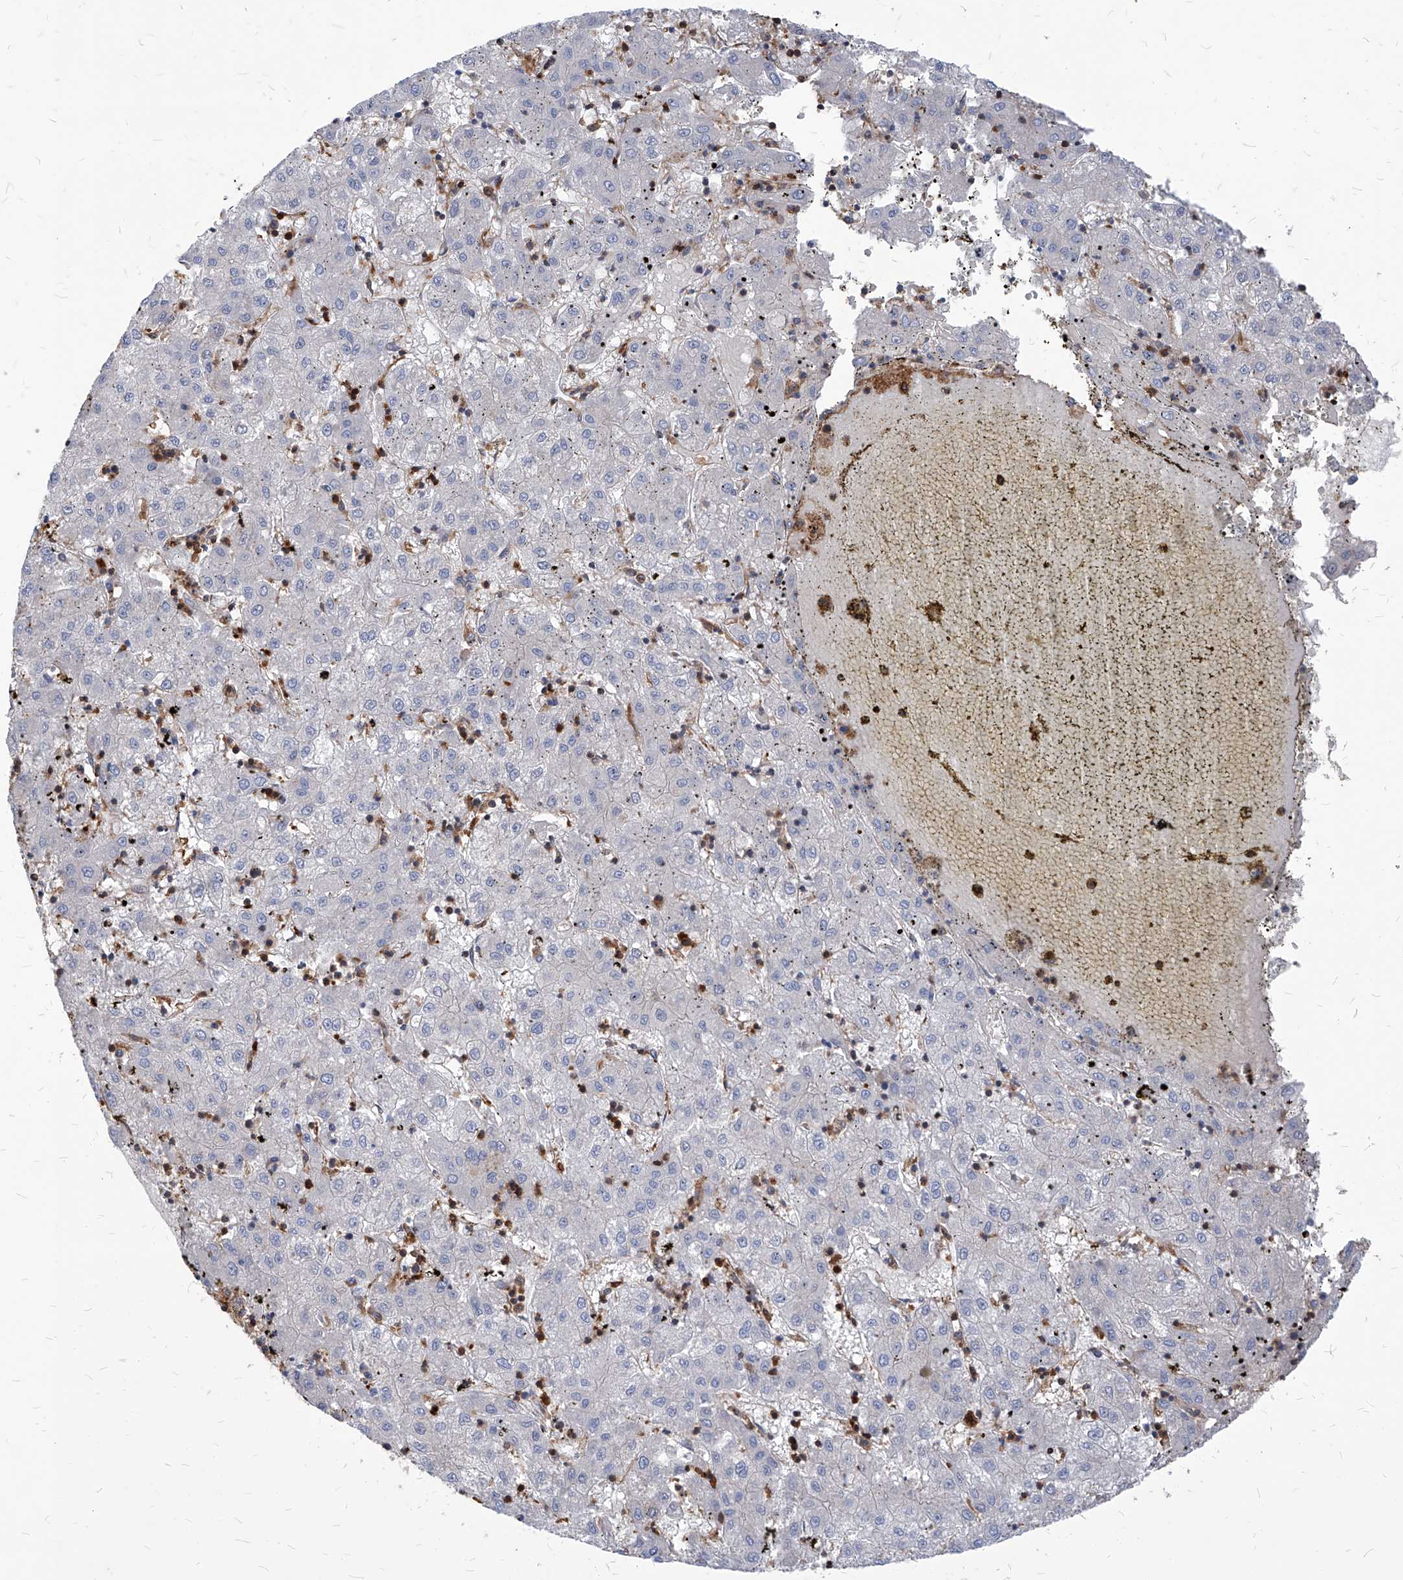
{"staining": {"intensity": "negative", "quantity": "none", "location": "none"}, "tissue": "liver cancer", "cell_type": "Tumor cells", "image_type": "cancer", "snomed": [{"axis": "morphology", "description": "Carcinoma, Hepatocellular, NOS"}, {"axis": "topography", "description": "Liver"}], "caption": "Immunohistochemistry (IHC) micrograph of human liver hepatocellular carcinoma stained for a protein (brown), which demonstrates no expression in tumor cells.", "gene": "ABRACL", "patient": {"sex": "male", "age": 72}}